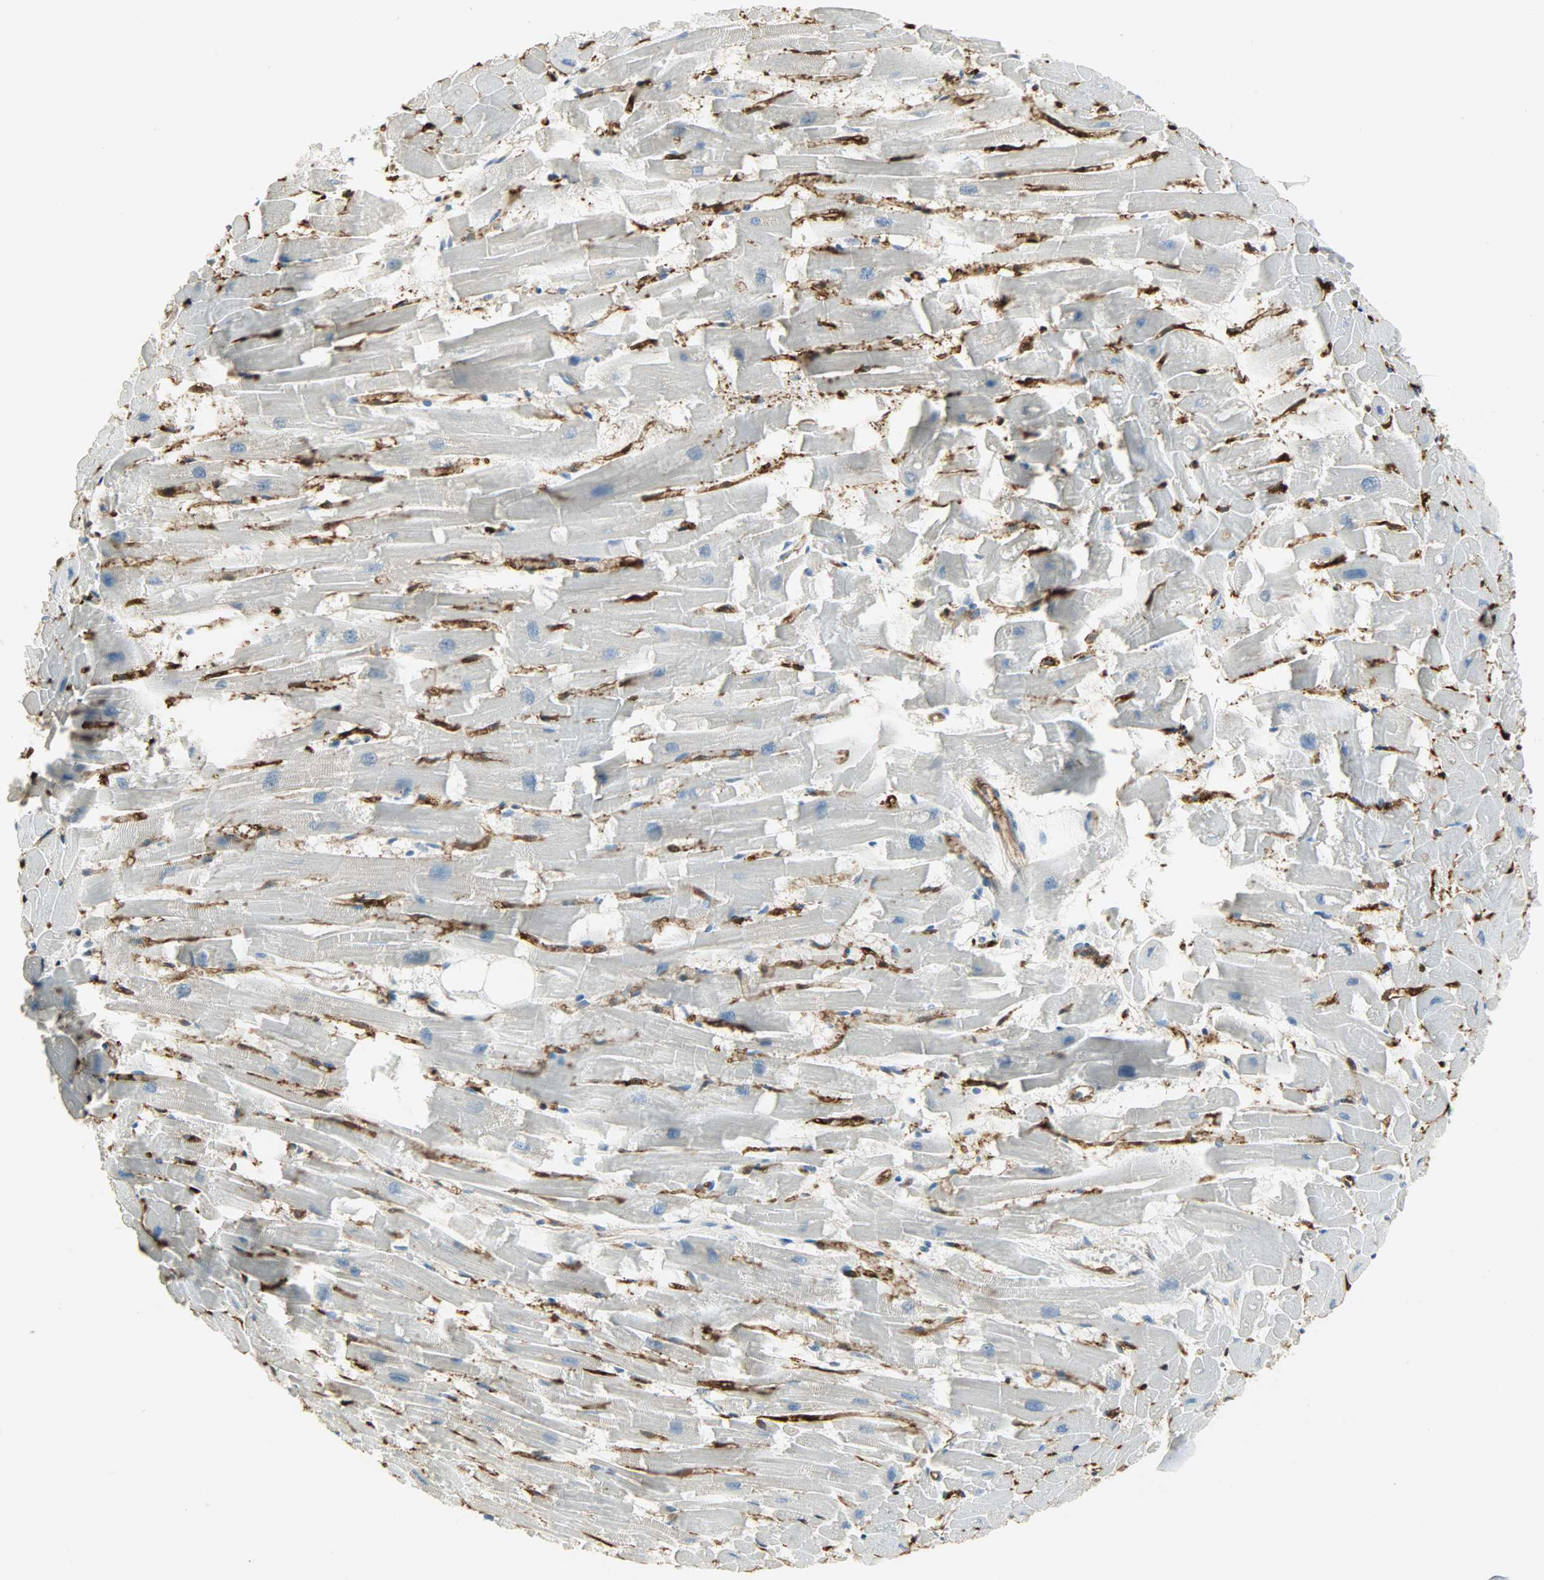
{"staining": {"intensity": "negative", "quantity": "none", "location": "none"}, "tissue": "heart muscle", "cell_type": "Cardiomyocytes", "image_type": "normal", "snomed": [{"axis": "morphology", "description": "Normal tissue, NOS"}, {"axis": "topography", "description": "Heart"}], "caption": "High magnification brightfield microscopy of unremarkable heart muscle stained with DAB (brown) and counterstained with hematoxylin (blue): cardiomyocytes show no significant staining.", "gene": "WARS1", "patient": {"sex": "female", "age": 19}}